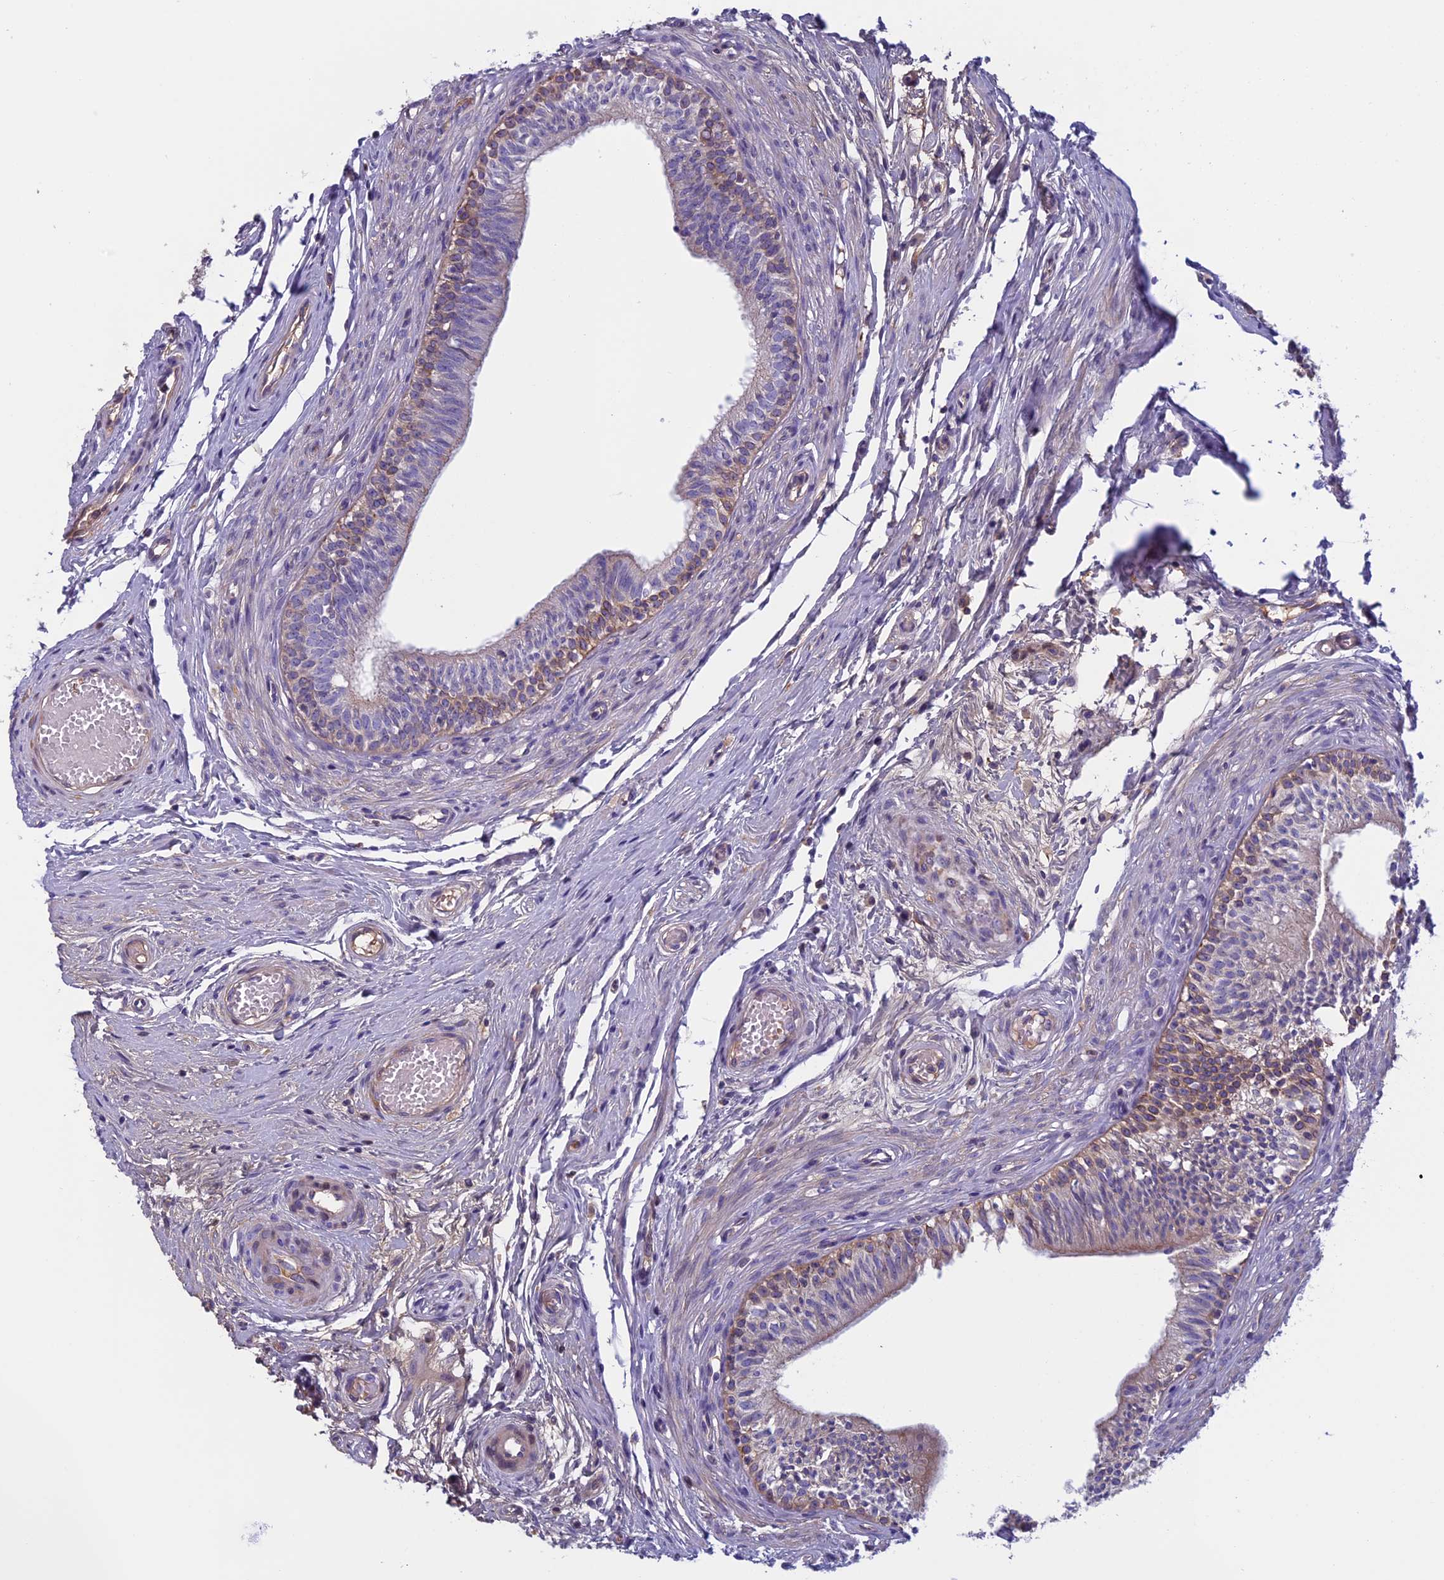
{"staining": {"intensity": "moderate", "quantity": "<25%", "location": "cytoplasmic/membranous"}, "tissue": "epididymis", "cell_type": "Glandular cells", "image_type": "normal", "snomed": [{"axis": "morphology", "description": "Normal tissue, NOS"}, {"axis": "topography", "description": "Epididymis, spermatic cord, NOS"}], "caption": "Protein analysis of normal epididymis demonstrates moderate cytoplasmic/membranous expression in about <25% of glandular cells.", "gene": "ANGPTL2", "patient": {"sex": "male", "age": 22}}